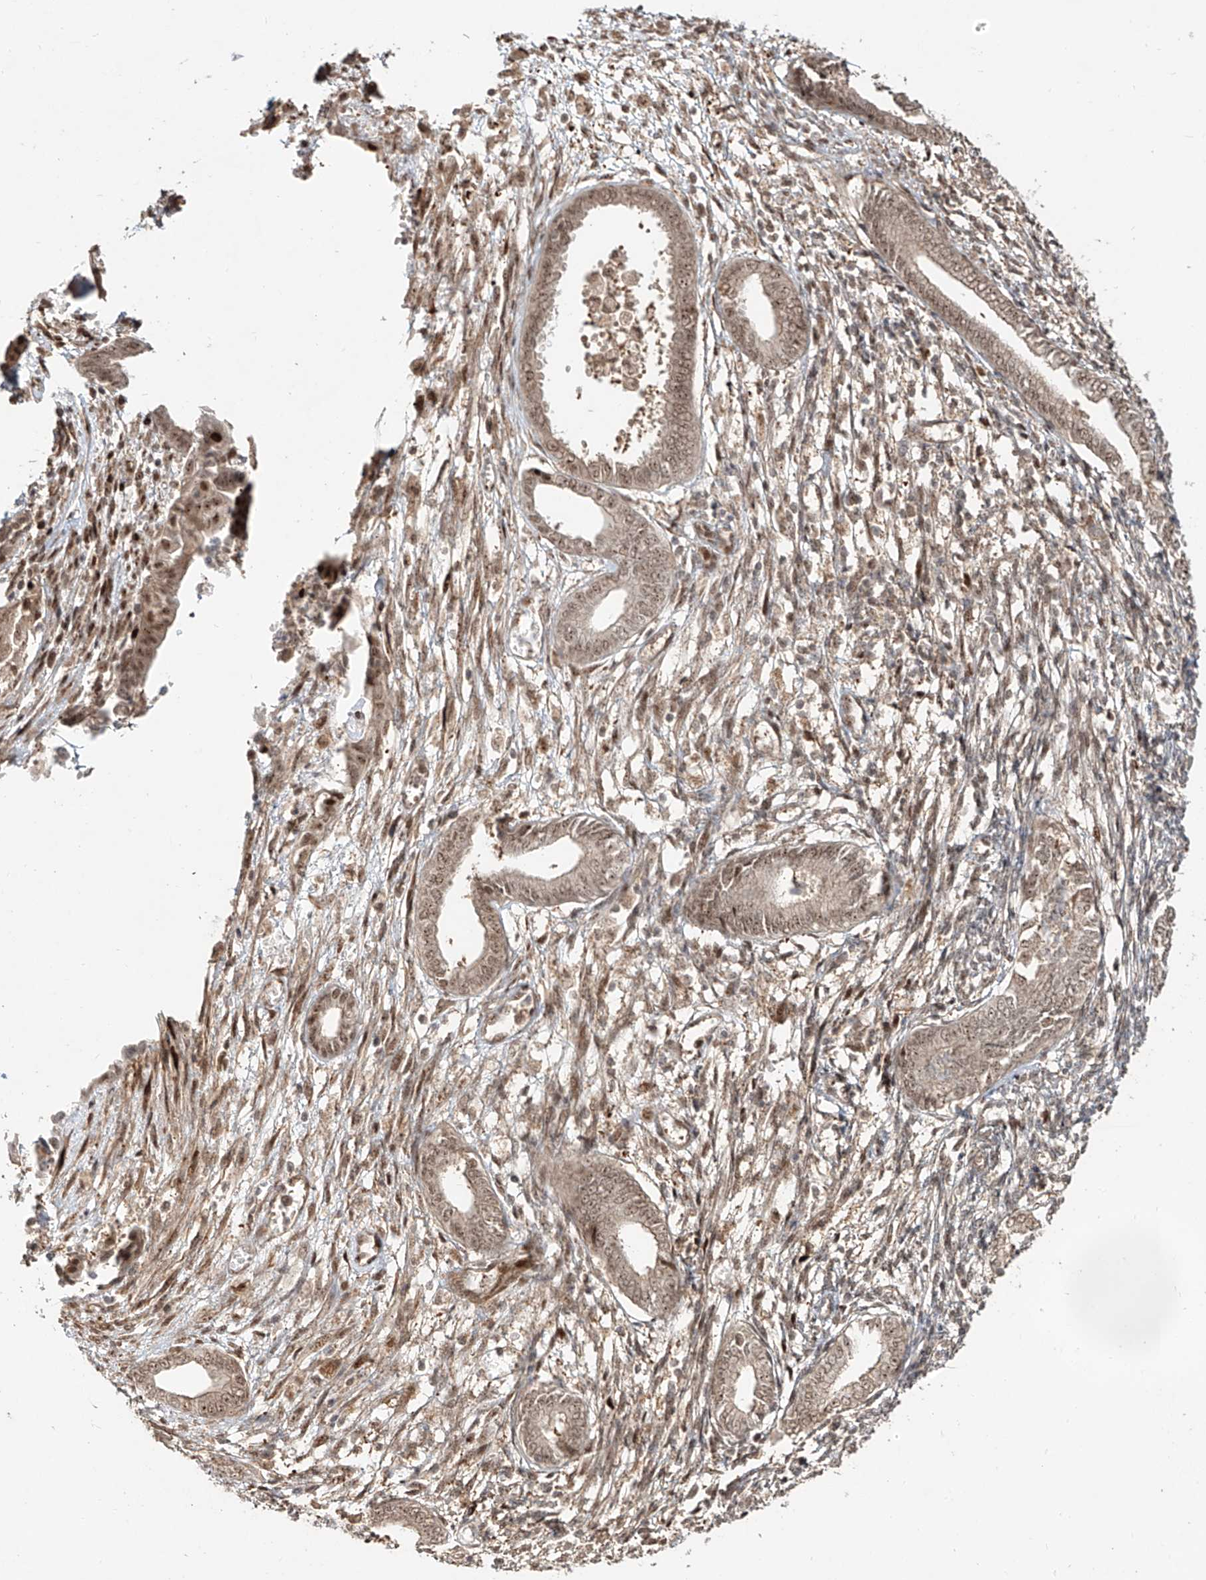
{"staining": {"intensity": "moderate", "quantity": "25%-75%", "location": "nuclear"}, "tissue": "endometrium", "cell_type": "Cells in endometrial stroma", "image_type": "normal", "snomed": [{"axis": "morphology", "description": "Normal tissue, NOS"}, {"axis": "topography", "description": "Endometrium"}], "caption": "Immunohistochemical staining of benign endometrium displays 25%-75% levels of moderate nuclear protein positivity in about 25%-75% of cells in endometrial stroma.", "gene": "ZNF710", "patient": {"sex": "female", "age": 56}}